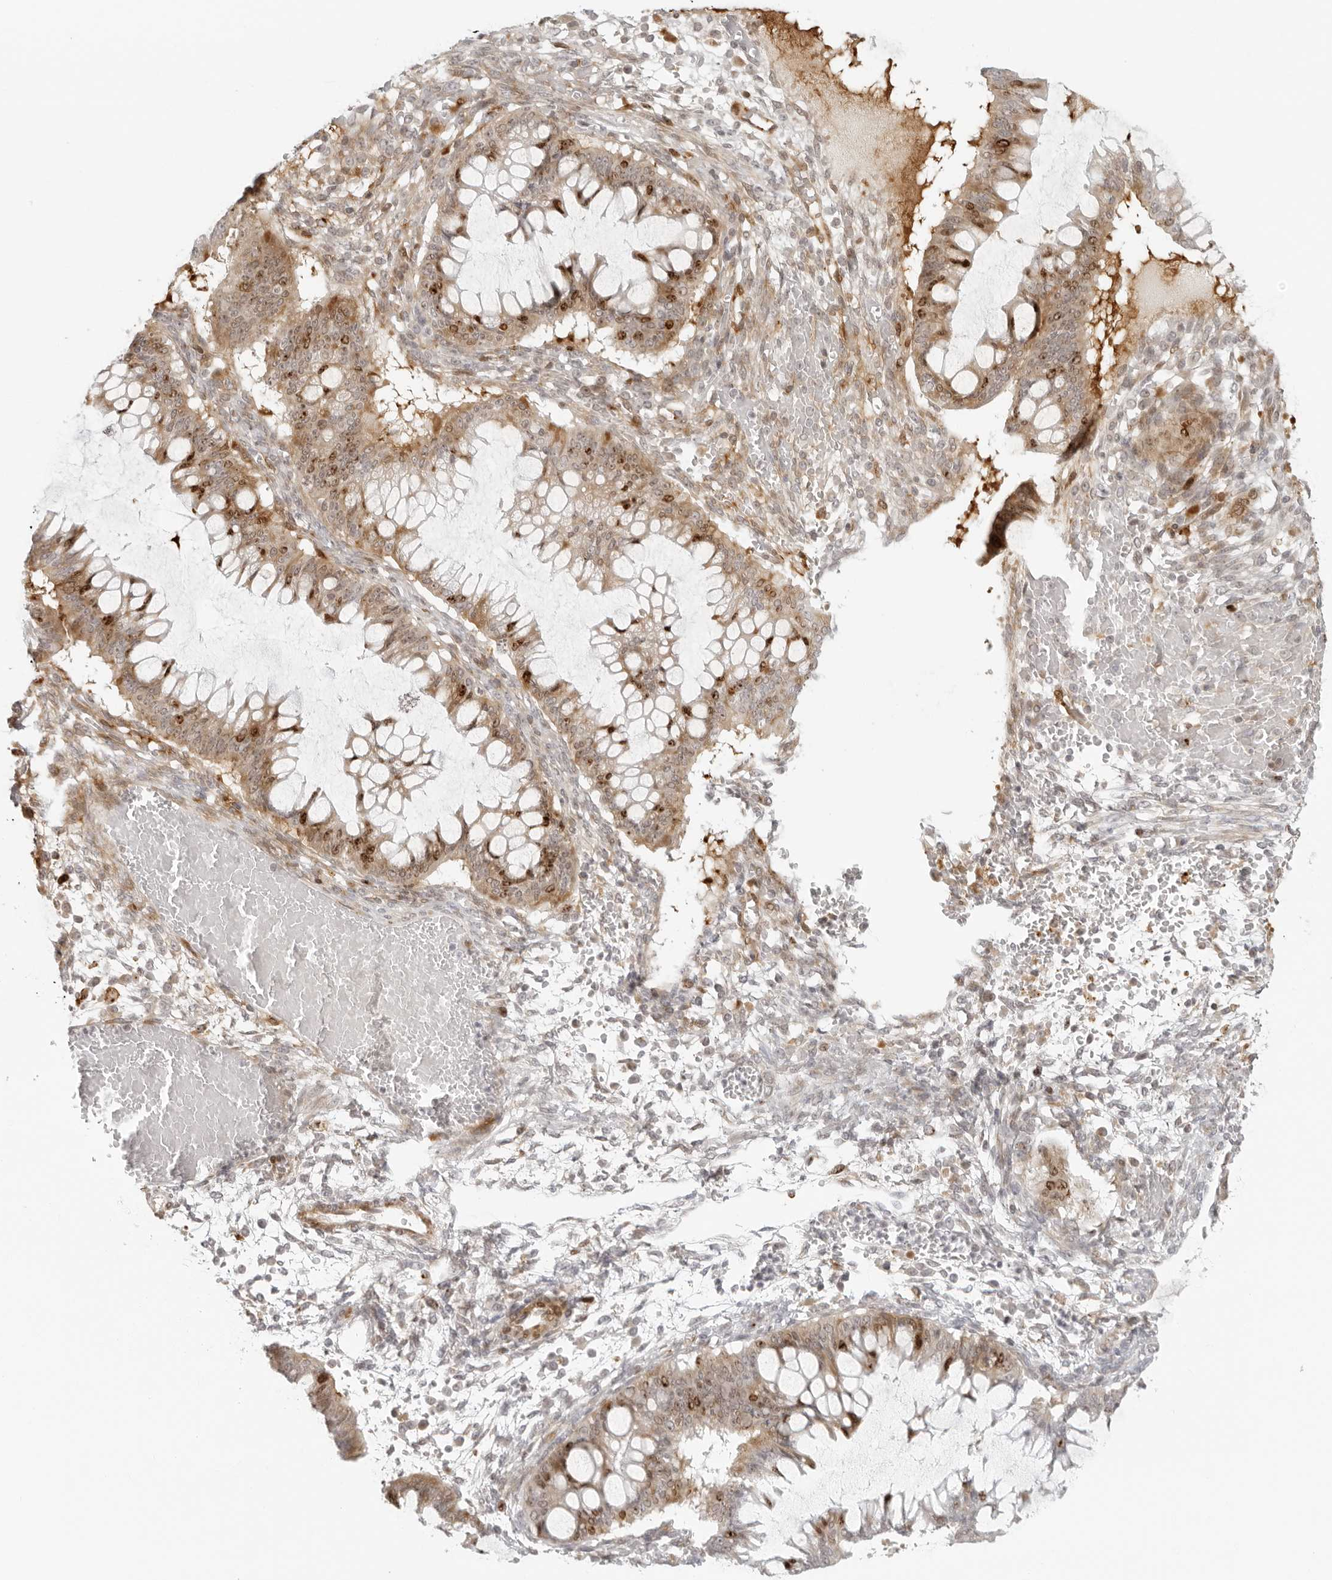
{"staining": {"intensity": "moderate", "quantity": "25%-75%", "location": "cytoplasmic/membranous,nuclear"}, "tissue": "ovarian cancer", "cell_type": "Tumor cells", "image_type": "cancer", "snomed": [{"axis": "morphology", "description": "Cystadenocarcinoma, mucinous, NOS"}, {"axis": "topography", "description": "Ovary"}], "caption": "High-power microscopy captured an immunohistochemistry micrograph of ovarian cancer (mucinous cystadenocarcinoma), revealing moderate cytoplasmic/membranous and nuclear positivity in about 25%-75% of tumor cells. (Stains: DAB (3,3'-diaminobenzidine) in brown, nuclei in blue, Microscopy: brightfield microscopy at high magnification).", "gene": "ZNF678", "patient": {"sex": "female", "age": 73}}